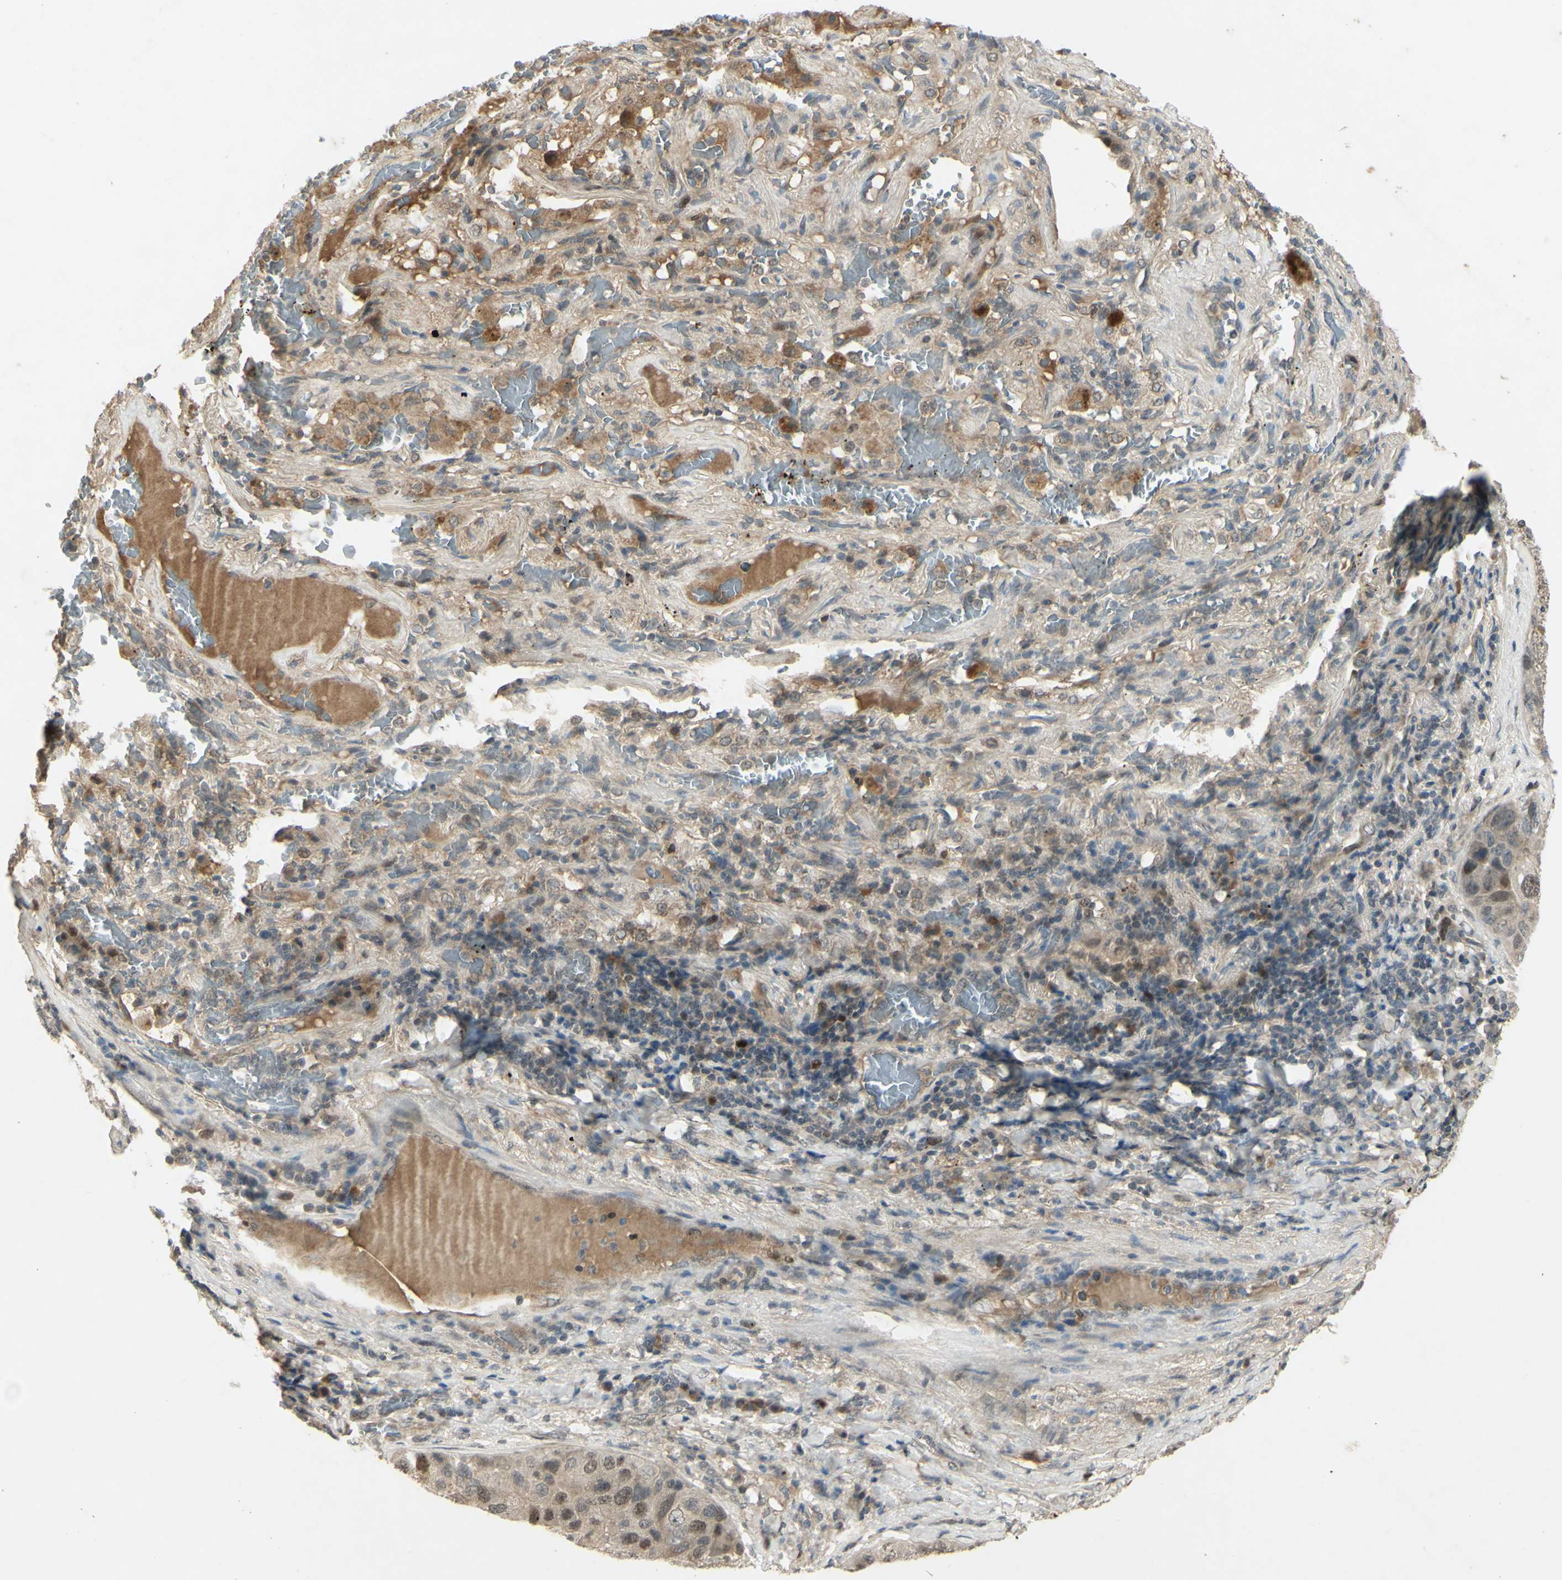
{"staining": {"intensity": "moderate", "quantity": "25%-75%", "location": "nuclear"}, "tissue": "lung cancer", "cell_type": "Tumor cells", "image_type": "cancer", "snomed": [{"axis": "morphology", "description": "Squamous cell carcinoma, NOS"}, {"axis": "topography", "description": "Lung"}], "caption": "Protein staining exhibits moderate nuclear positivity in approximately 25%-75% of tumor cells in lung cancer. Using DAB (3,3'-diaminobenzidine) (brown) and hematoxylin (blue) stains, captured at high magnification using brightfield microscopy.", "gene": "RAD18", "patient": {"sex": "male", "age": 57}}